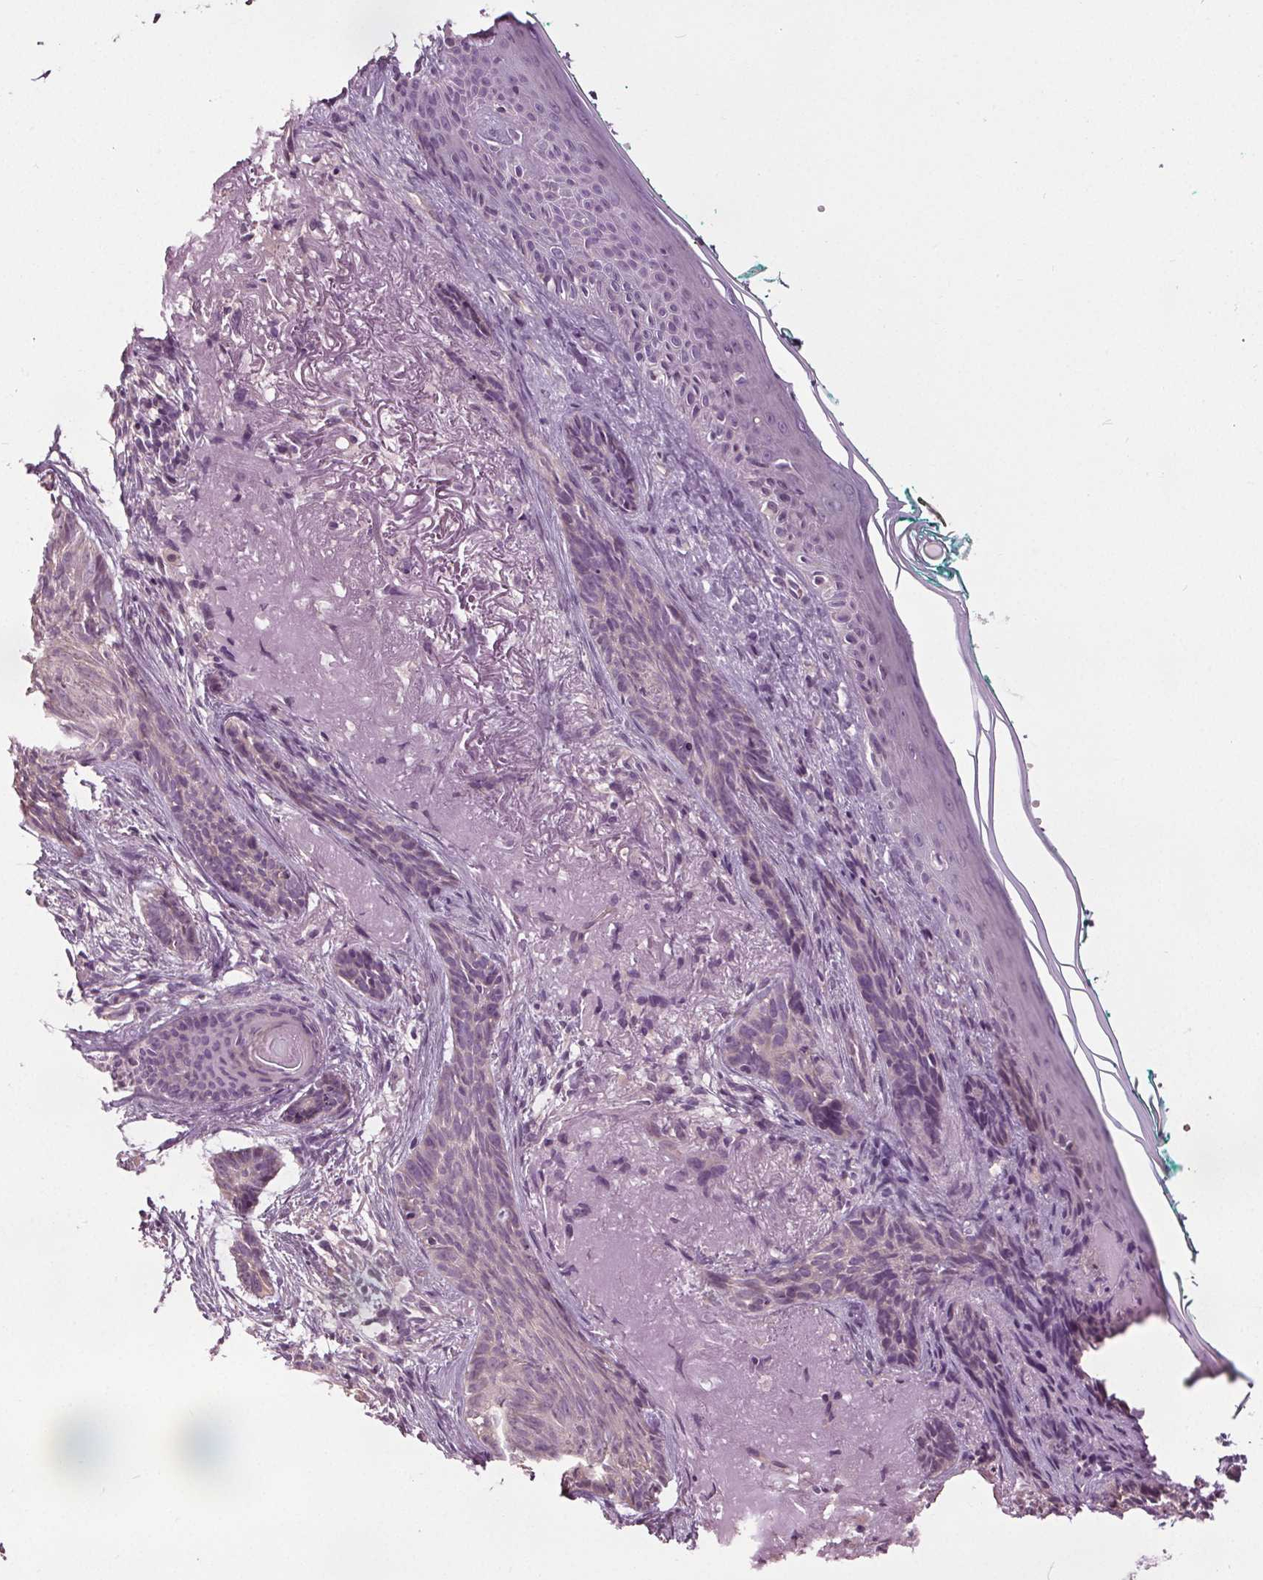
{"staining": {"intensity": "negative", "quantity": "none", "location": "none"}, "tissue": "skin cancer", "cell_type": "Tumor cells", "image_type": "cancer", "snomed": [{"axis": "morphology", "description": "Basal cell carcinoma"}, {"axis": "topography", "description": "Skin"}], "caption": "High power microscopy micrograph of an immunohistochemistry image of skin cancer, revealing no significant staining in tumor cells.", "gene": "RASA1", "patient": {"sex": "female", "age": 78}}